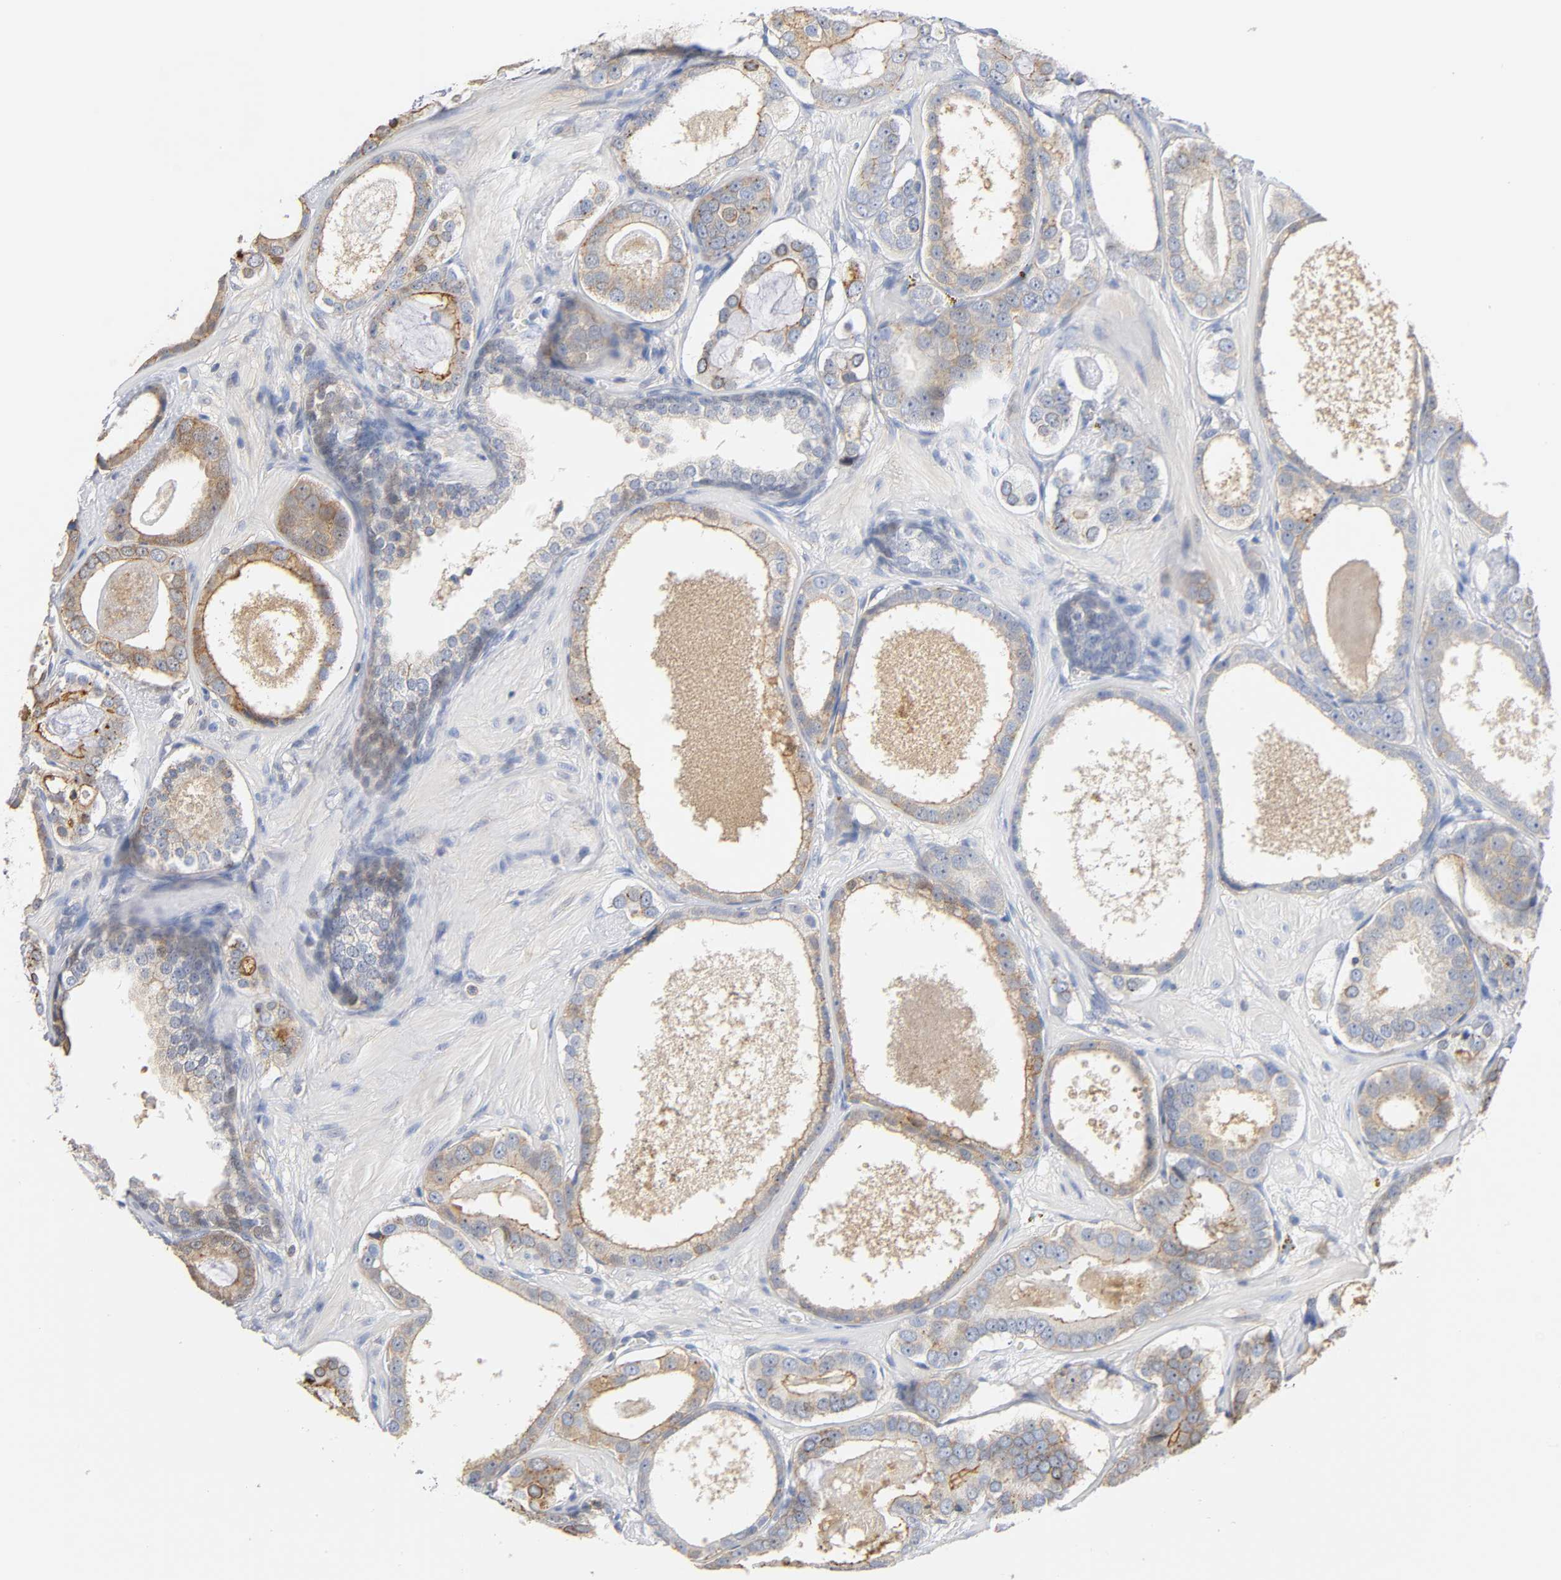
{"staining": {"intensity": "moderate", "quantity": "25%-75%", "location": "cytoplasmic/membranous,nuclear"}, "tissue": "prostate cancer", "cell_type": "Tumor cells", "image_type": "cancer", "snomed": [{"axis": "morphology", "description": "Adenocarcinoma, Low grade"}, {"axis": "topography", "description": "Prostate"}], "caption": "This is a histology image of immunohistochemistry staining of prostate low-grade adenocarcinoma, which shows moderate staining in the cytoplasmic/membranous and nuclear of tumor cells.", "gene": "ANXA11", "patient": {"sex": "male", "age": 57}}